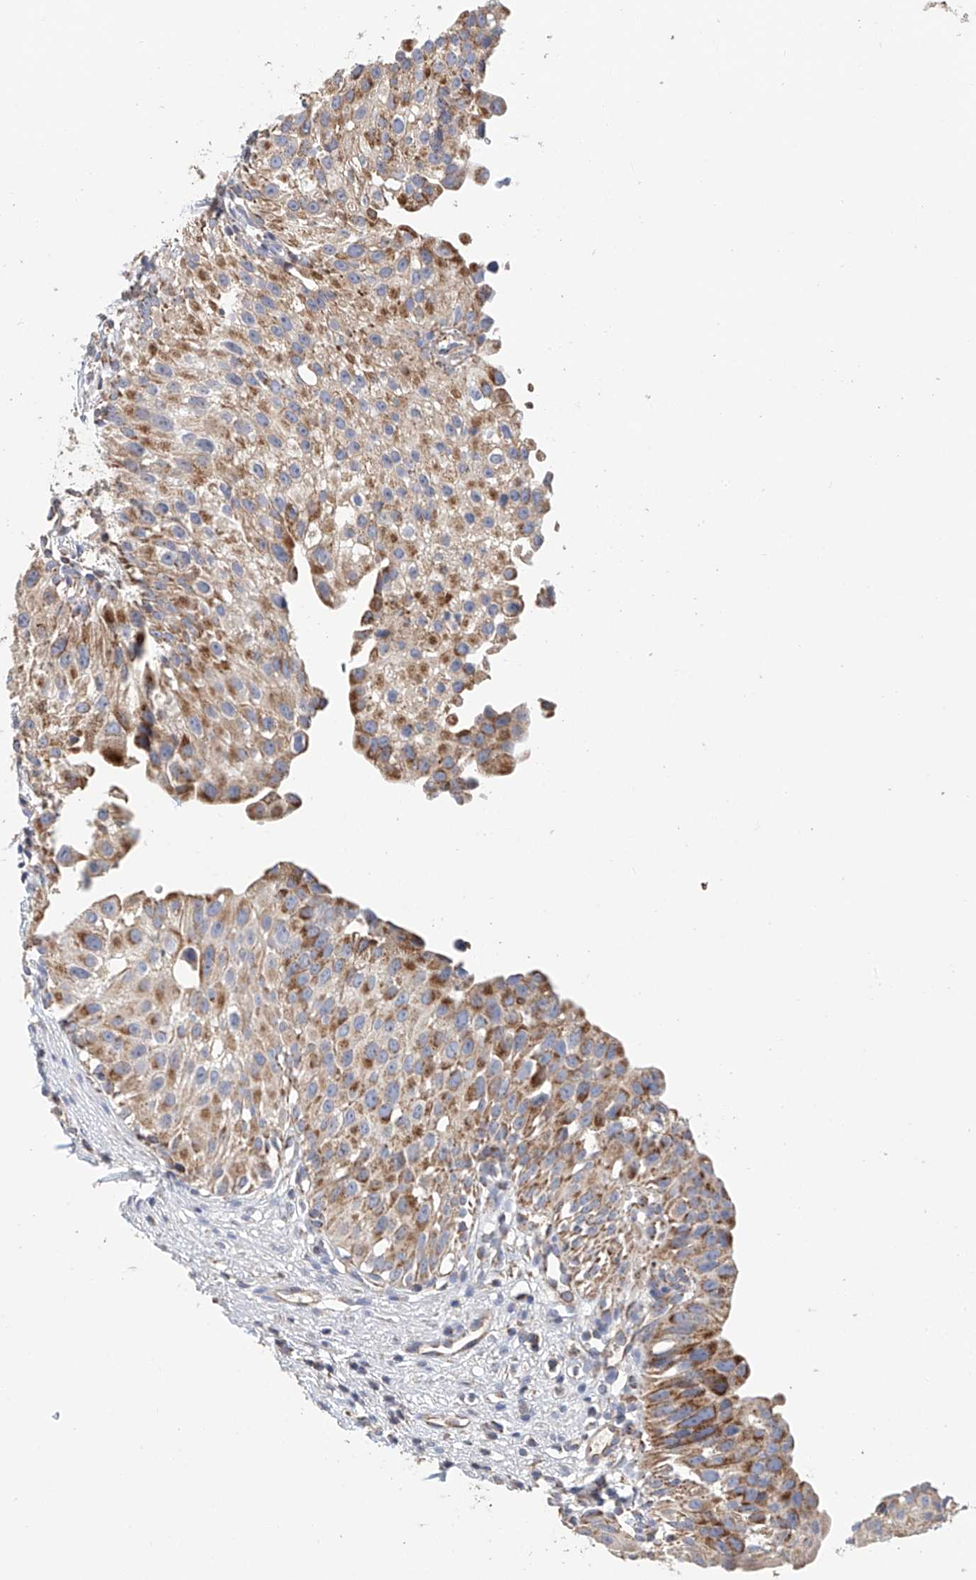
{"staining": {"intensity": "moderate", "quantity": ">75%", "location": "cytoplasmic/membranous"}, "tissue": "urinary bladder", "cell_type": "Urothelial cells", "image_type": "normal", "snomed": [{"axis": "morphology", "description": "Normal tissue, NOS"}, {"axis": "topography", "description": "Urinary bladder"}], "caption": "A histopathology image showing moderate cytoplasmic/membranous staining in about >75% of urothelial cells in unremarkable urinary bladder, as visualized by brown immunohistochemical staining.", "gene": "MCL1", "patient": {"sex": "male", "age": 51}}